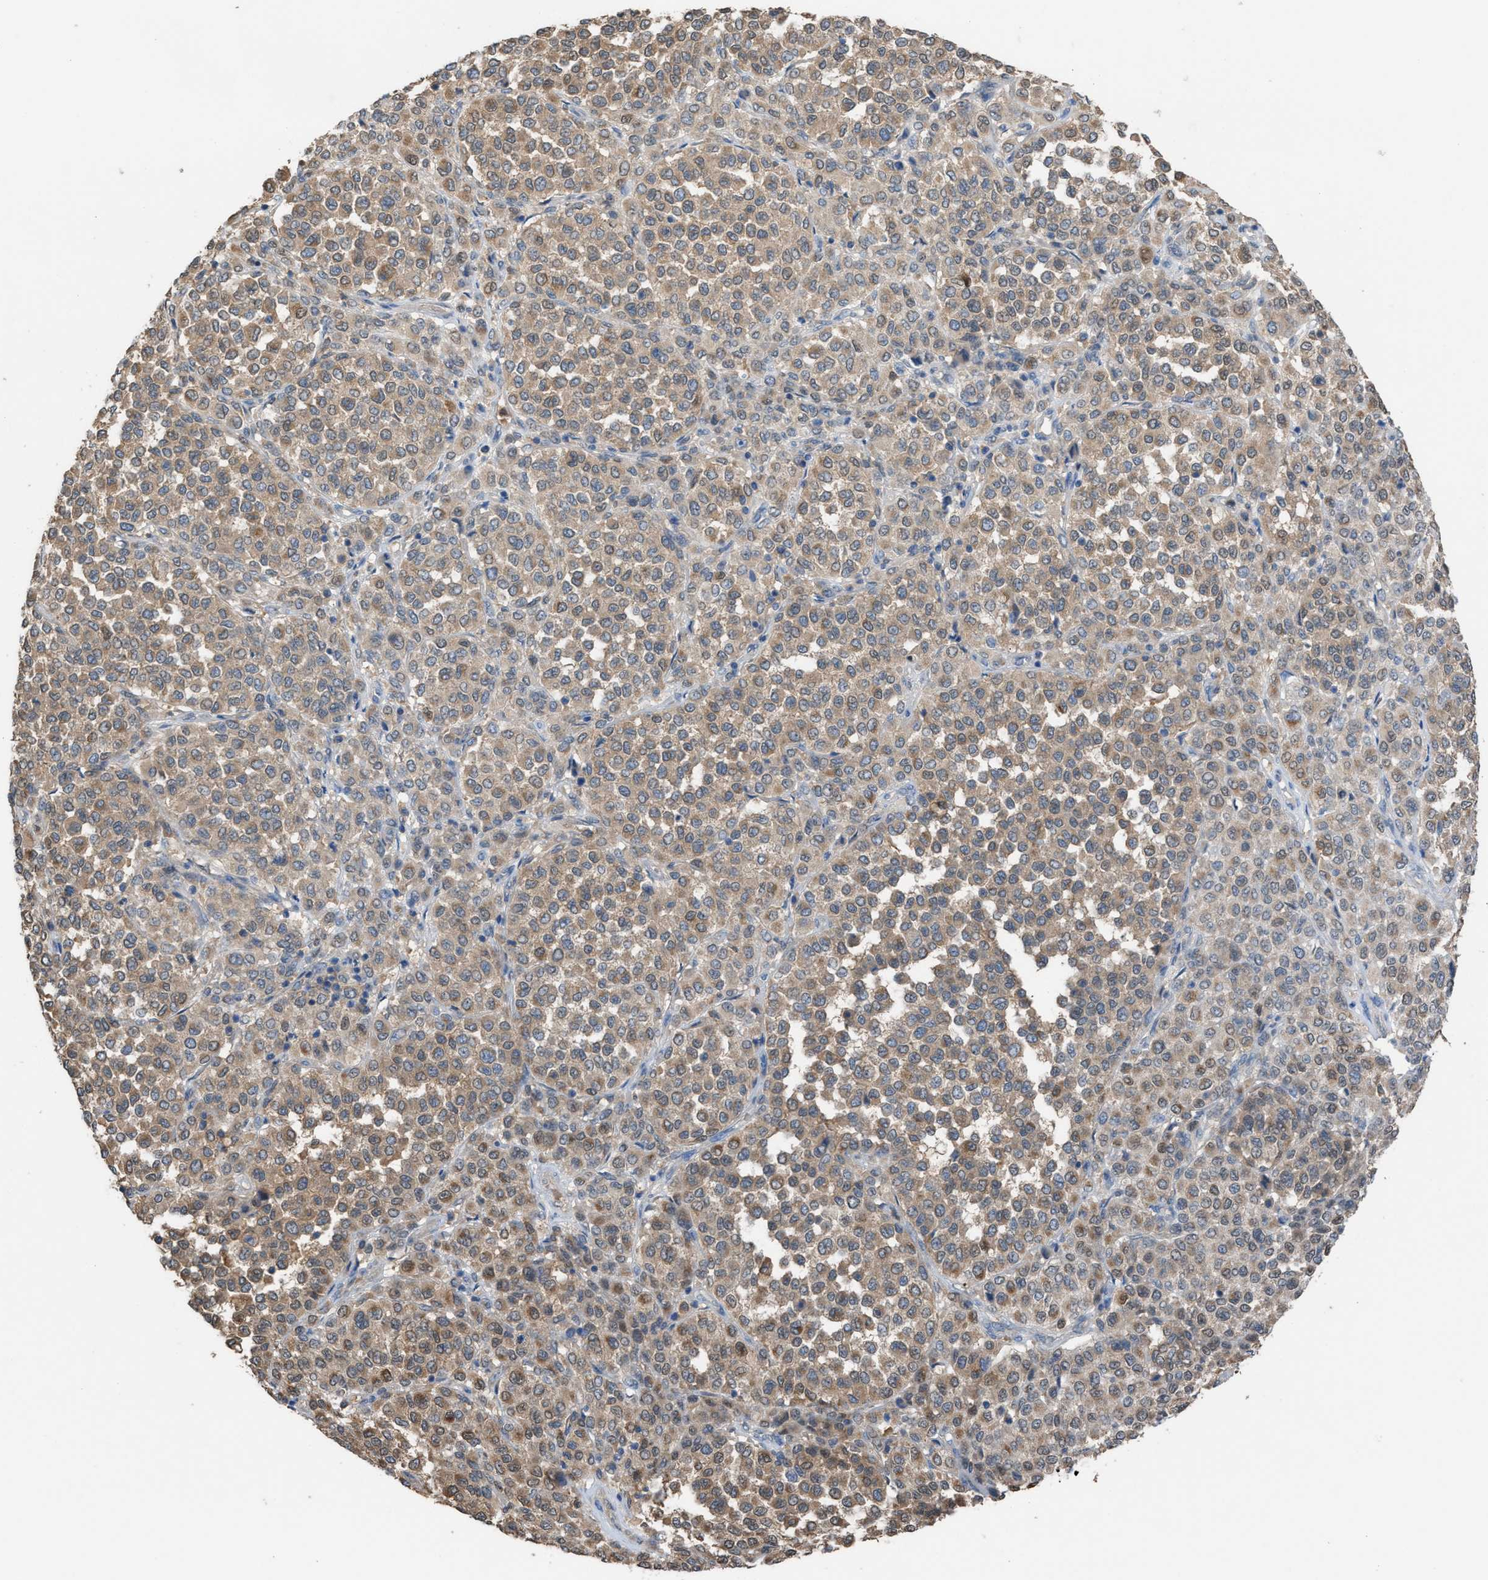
{"staining": {"intensity": "moderate", "quantity": ">75%", "location": "cytoplasmic/membranous"}, "tissue": "melanoma", "cell_type": "Tumor cells", "image_type": "cancer", "snomed": [{"axis": "morphology", "description": "Malignant melanoma, Metastatic site"}, {"axis": "topography", "description": "Pancreas"}], "caption": "Brown immunohistochemical staining in human malignant melanoma (metastatic site) displays moderate cytoplasmic/membranous expression in approximately >75% of tumor cells. (Stains: DAB in brown, nuclei in blue, Microscopy: brightfield microscopy at high magnification).", "gene": "NQO2", "patient": {"sex": "female", "age": 30}}